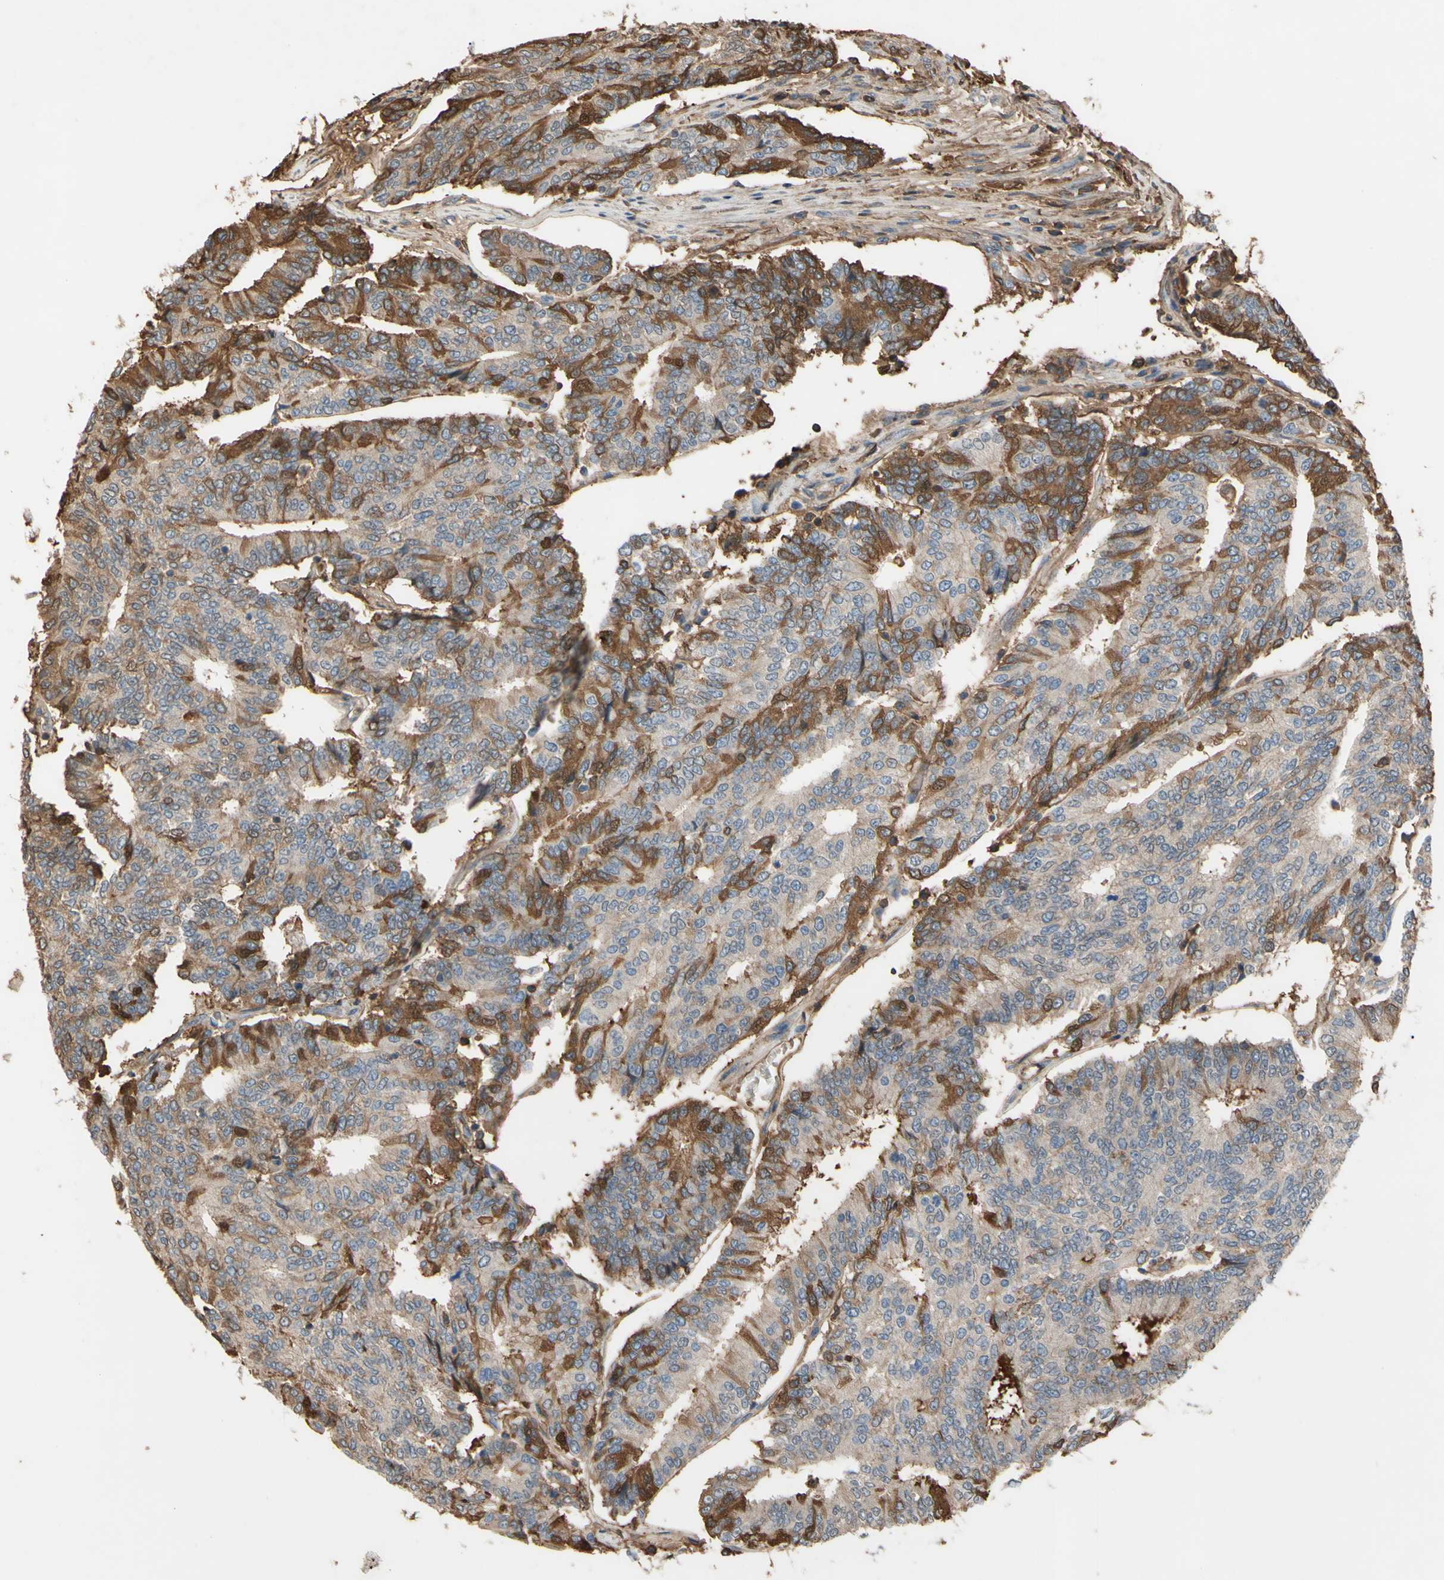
{"staining": {"intensity": "moderate", "quantity": "25%-75%", "location": "cytoplasmic/membranous"}, "tissue": "prostate cancer", "cell_type": "Tumor cells", "image_type": "cancer", "snomed": [{"axis": "morphology", "description": "Adenocarcinoma, High grade"}, {"axis": "topography", "description": "Prostate"}], "caption": "DAB (3,3'-diaminobenzidine) immunohistochemical staining of human prostate cancer shows moderate cytoplasmic/membranous protein positivity in approximately 25%-75% of tumor cells.", "gene": "TIMP2", "patient": {"sex": "male", "age": 55}}